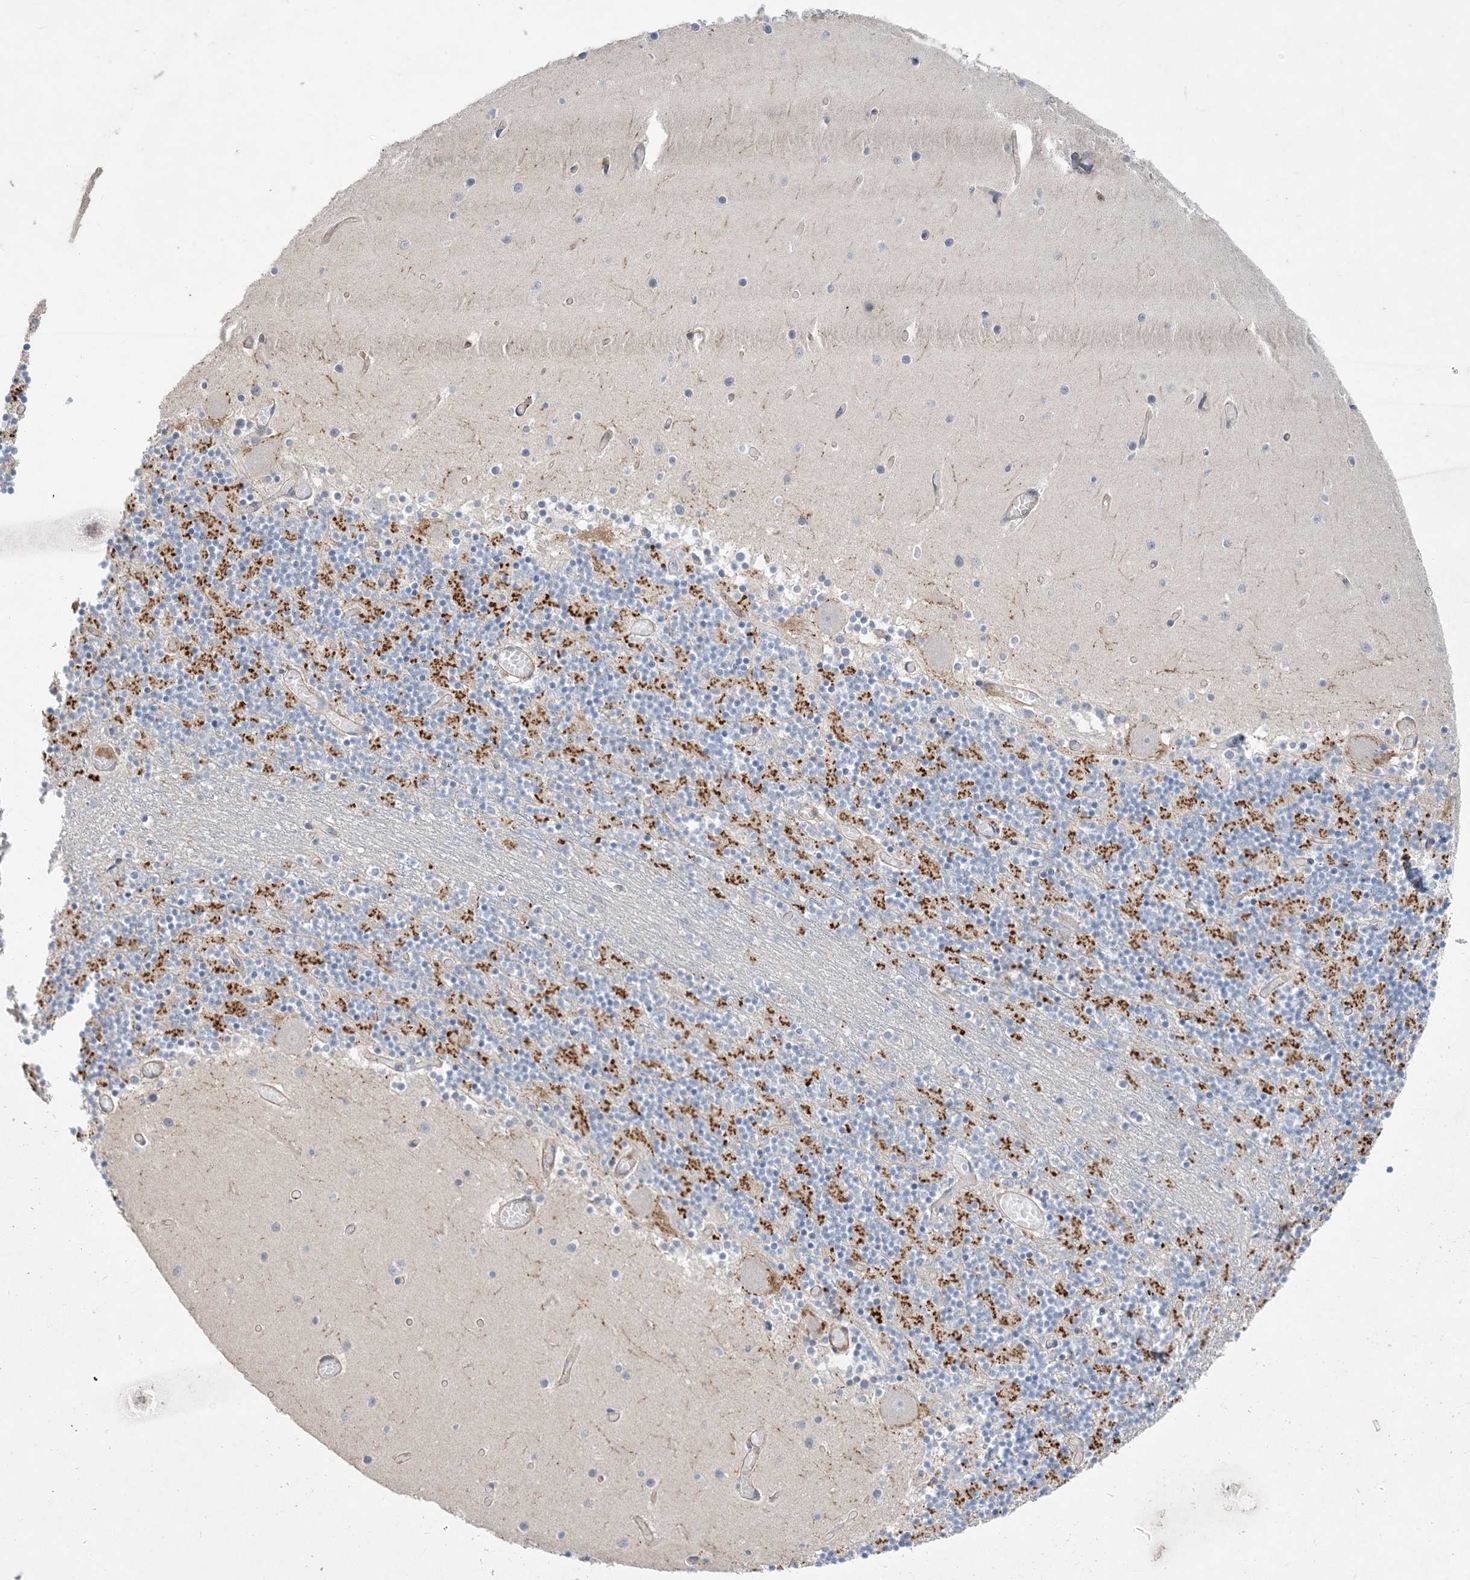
{"staining": {"intensity": "moderate", "quantity": "<25%", "location": "cytoplasmic/membranous"}, "tissue": "cerebellum", "cell_type": "Cells in granular layer", "image_type": "normal", "snomed": [{"axis": "morphology", "description": "Normal tissue, NOS"}, {"axis": "topography", "description": "Cerebellum"}], "caption": "DAB immunohistochemical staining of normal human cerebellum reveals moderate cytoplasmic/membranous protein staining in about <25% of cells in granular layer.", "gene": "PIGC", "patient": {"sex": "female", "age": 28}}